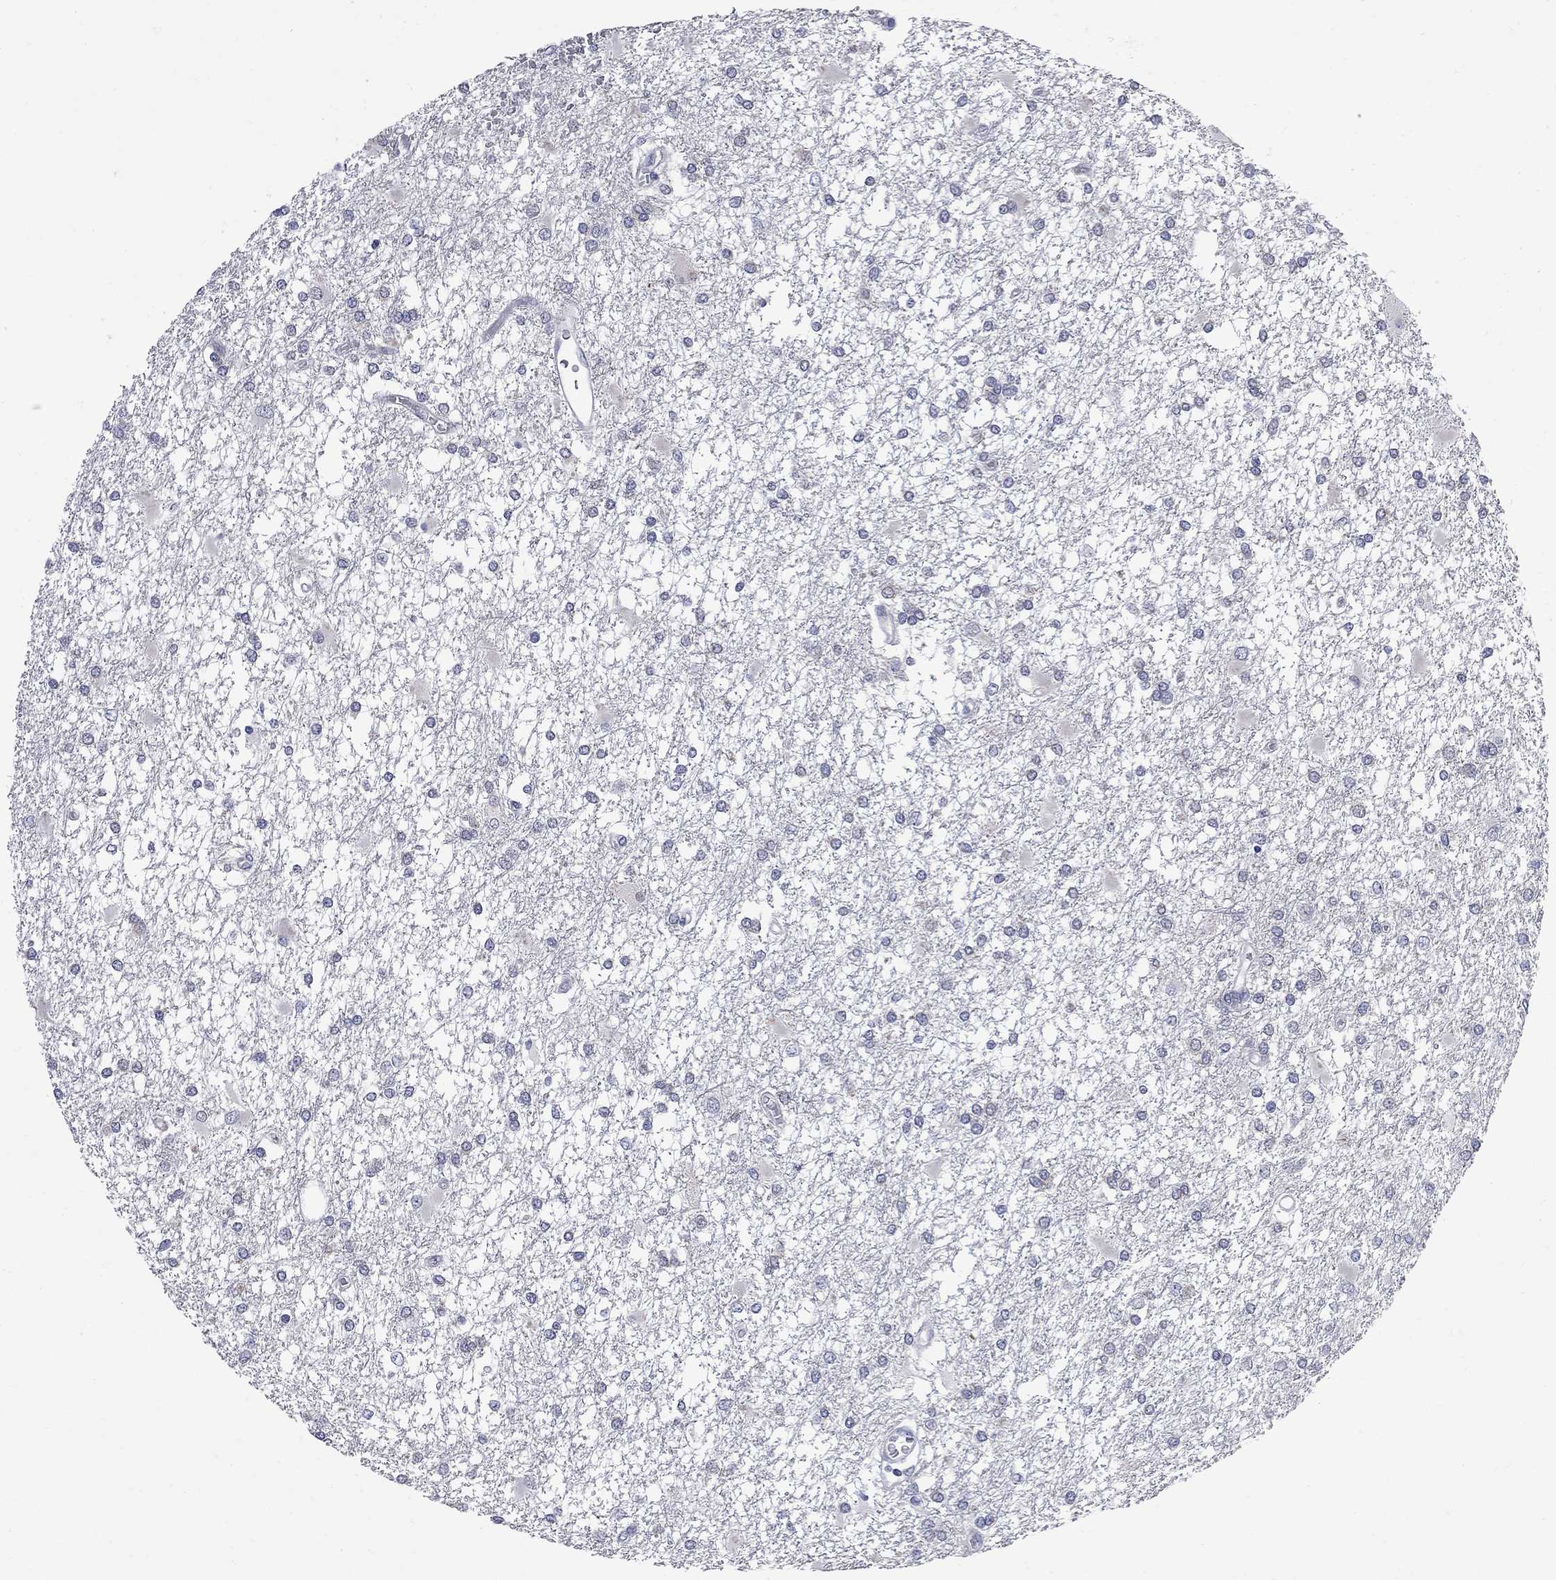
{"staining": {"intensity": "negative", "quantity": "none", "location": "none"}, "tissue": "glioma", "cell_type": "Tumor cells", "image_type": "cancer", "snomed": [{"axis": "morphology", "description": "Glioma, malignant, High grade"}, {"axis": "topography", "description": "Cerebral cortex"}], "caption": "Immunohistochemical staining of malignant glioma (high-grade) shows no significant staining in tumor cells. Nuclei are stained in blue.", "gene": "GALNT8", "patient": {"sex": "male", "age": 79}}